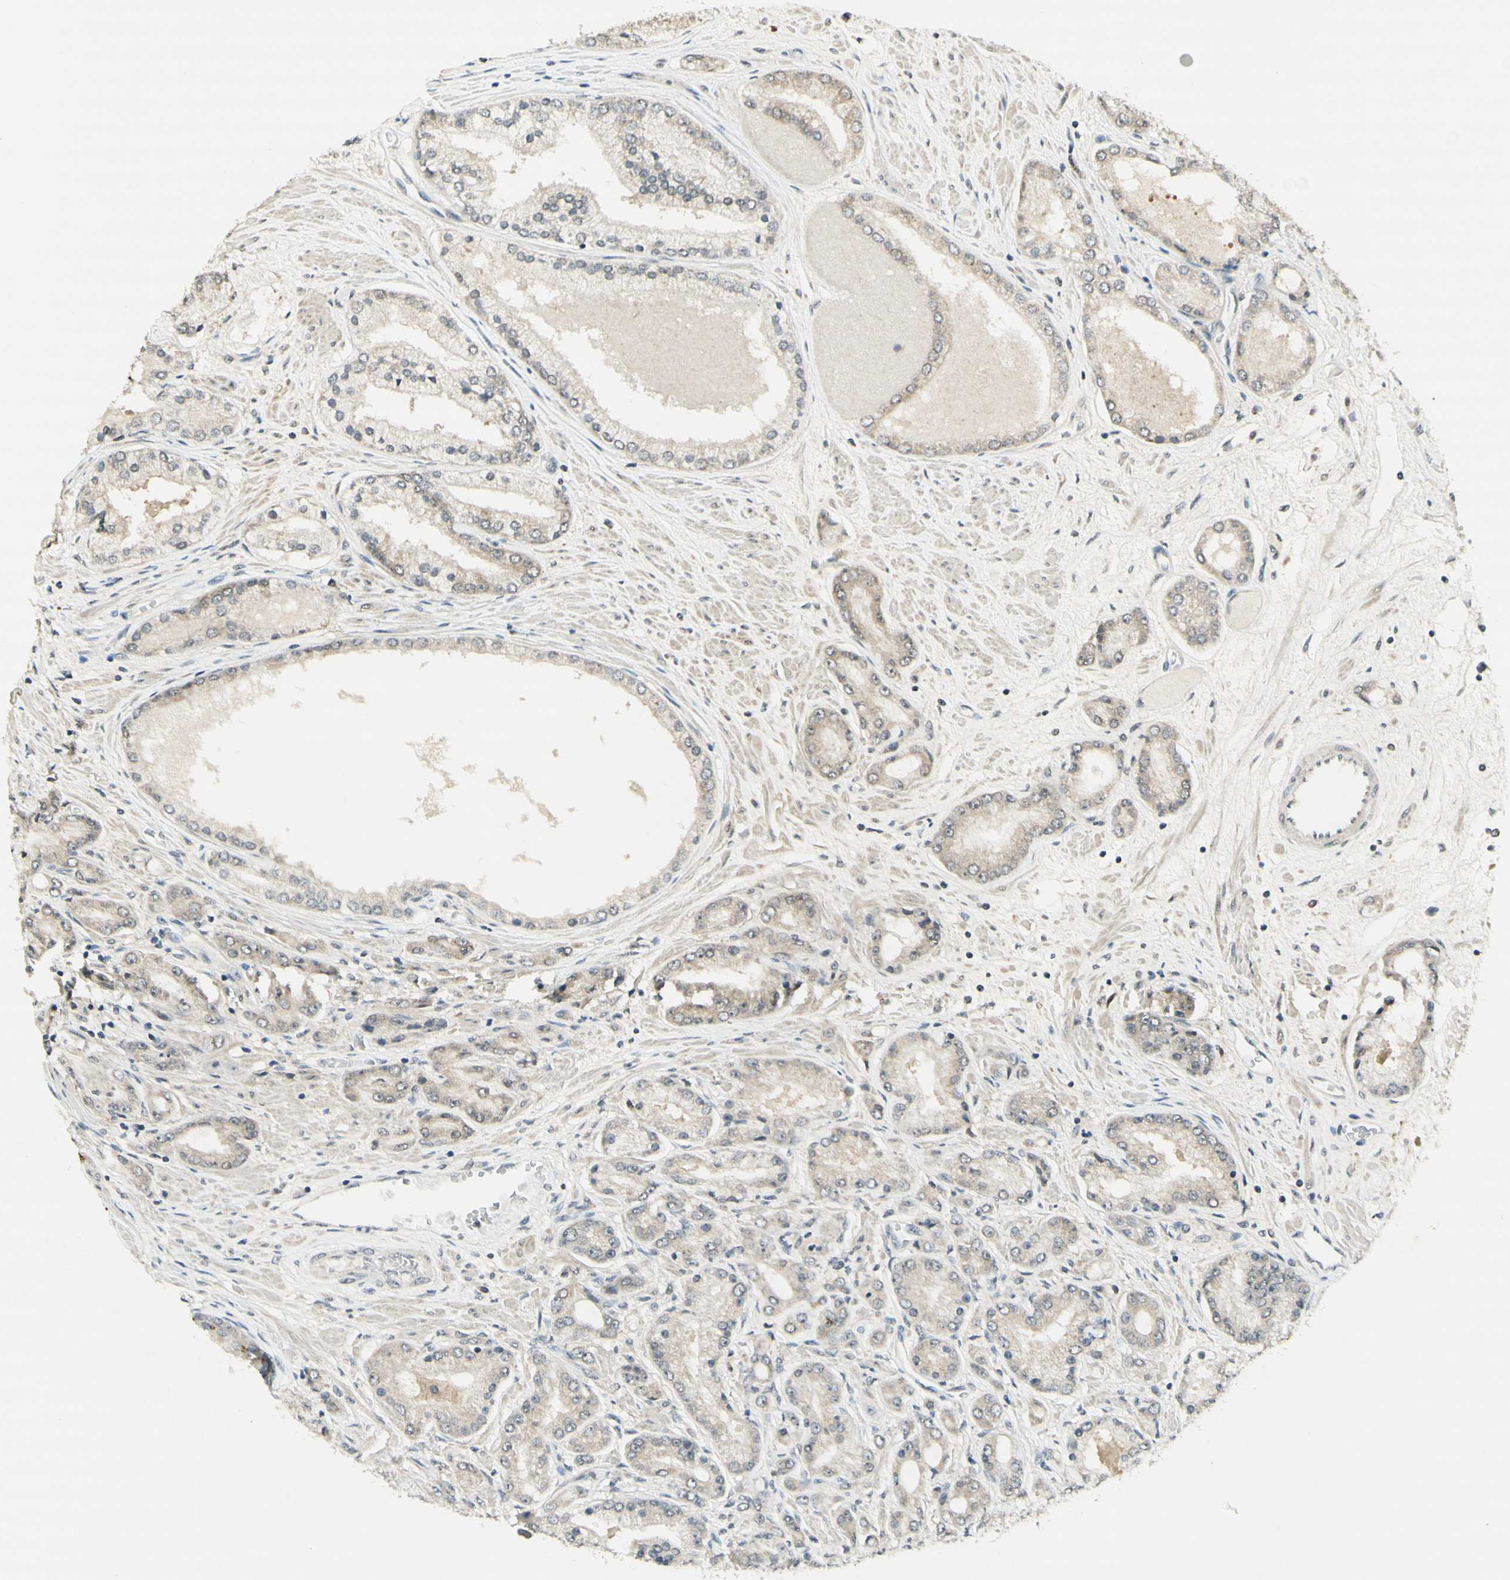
{"staining": {"intensity": "weak", "quantity": ">75%", "location": "cytoplasmic/membranous"}, "tissue": "prostate cancer", "cell_type": "Tumor cells", "image_type": "cancer", "snomed": [{"axis": "morphology", "description": "Adenocarcinoma, High grade"}, {"axis": "topography", "description": "Prostate"}], "caption": "IHC (DAB) staining of human adenocarcinoma (high-grade) (prostate) reveals weak cytoplasmic/membranous protein expression in about >75% of tumor cells. IHC stains the protein in brown and the nuclei are stained blue.", "gene": "GLI1", "patient": {"sex": "male", "age": 59}}